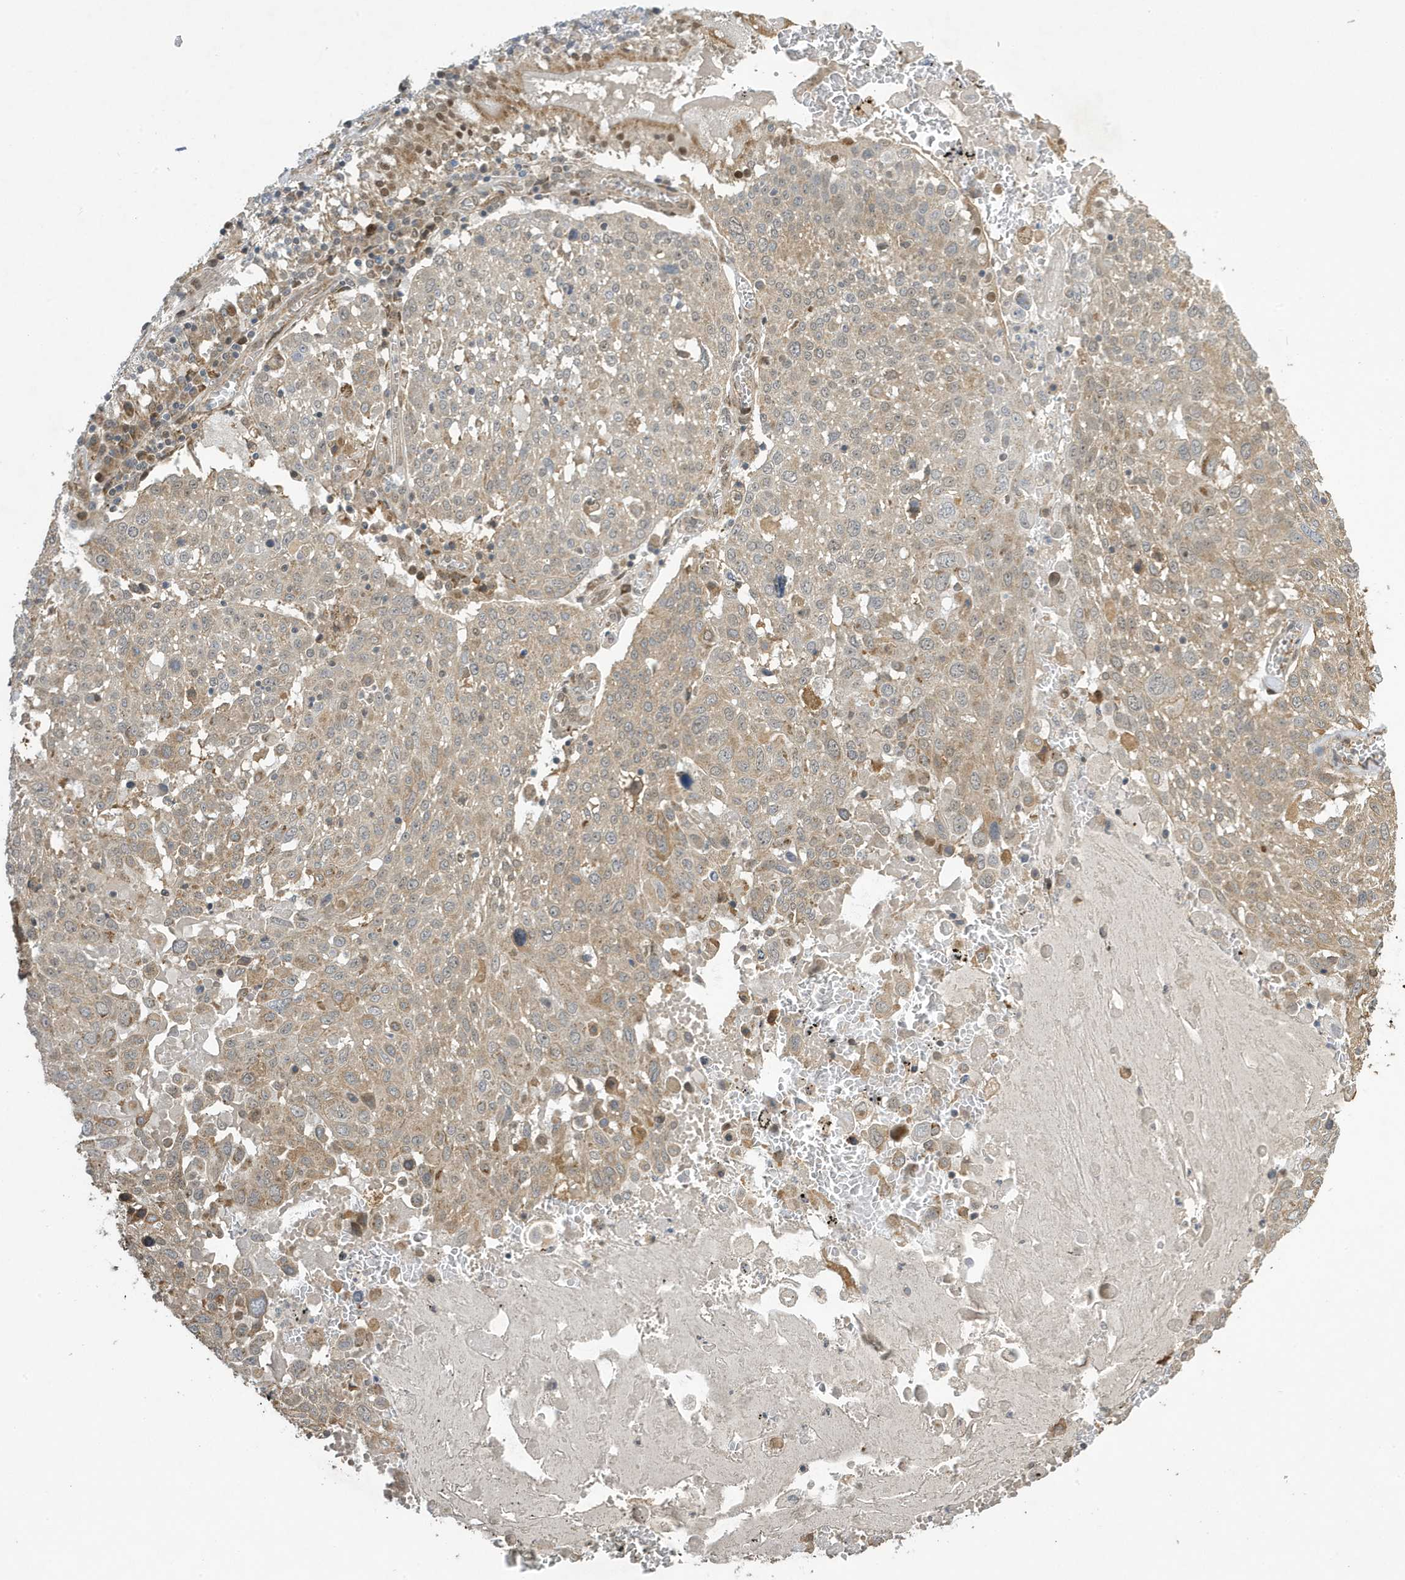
{"staining": {"intensity": "weak", "quantity": "25%-75%", "location": "cytoplasmic/membranous"}, "tissue": "lung cancer", "cell_type": "Tumor cells", "image_type": "cancer", "snomed": [{"axis": "morphology", "description": "Squamous cell carcinoma, NOS"}, {"axis": "topography", "description": "Lung"}], "caption": "An immunohistochemistry image of tumor tissue is shown. Protein staining in brown shows weak cytoplasmic/membranous positivity in lung cancer within tumor cells.", "gene": "NCOA7", "patient": {"sex": "male", "age": 65}}